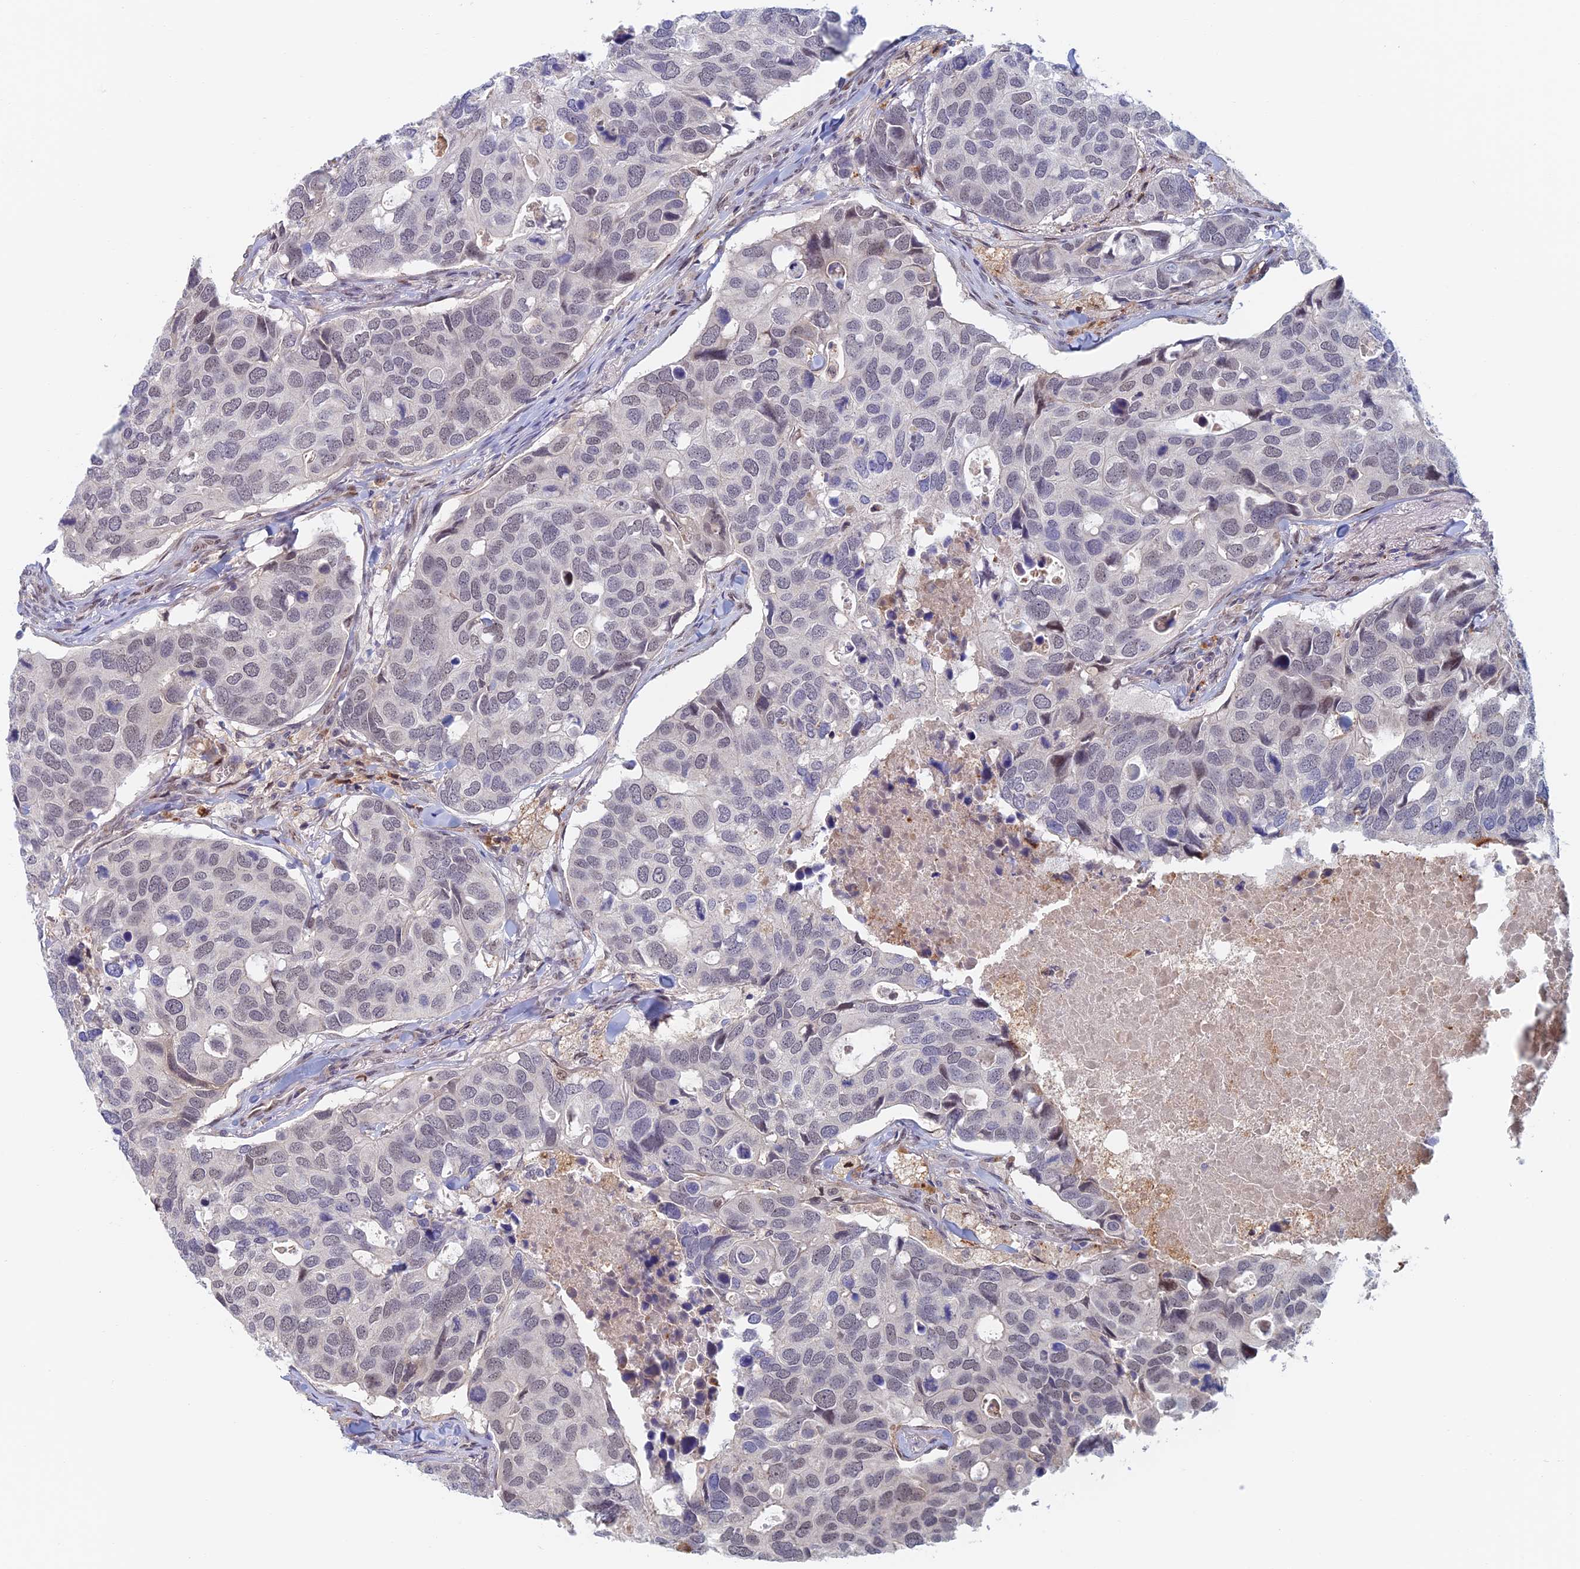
{"staining": {"intensity": "weak", "quantity": "<25%", "location": "nuclear"}, "tissue": "breast cancer", "cell_type": "Tumor cells", "image_type": "cancer", "snomed": [{"axis": "morphology", "description": "Duct carcinoma"}, {"axis": "topography", "description": "Breast"}], "caption": "This is an immunohistochemistry (IHC) histopathology image of breast cancer (infiltrating ductal carcinoma). There is no expression in tumor cells.", "gene": "ZUP1", "patient": {"sex": "female", "age": 83}}